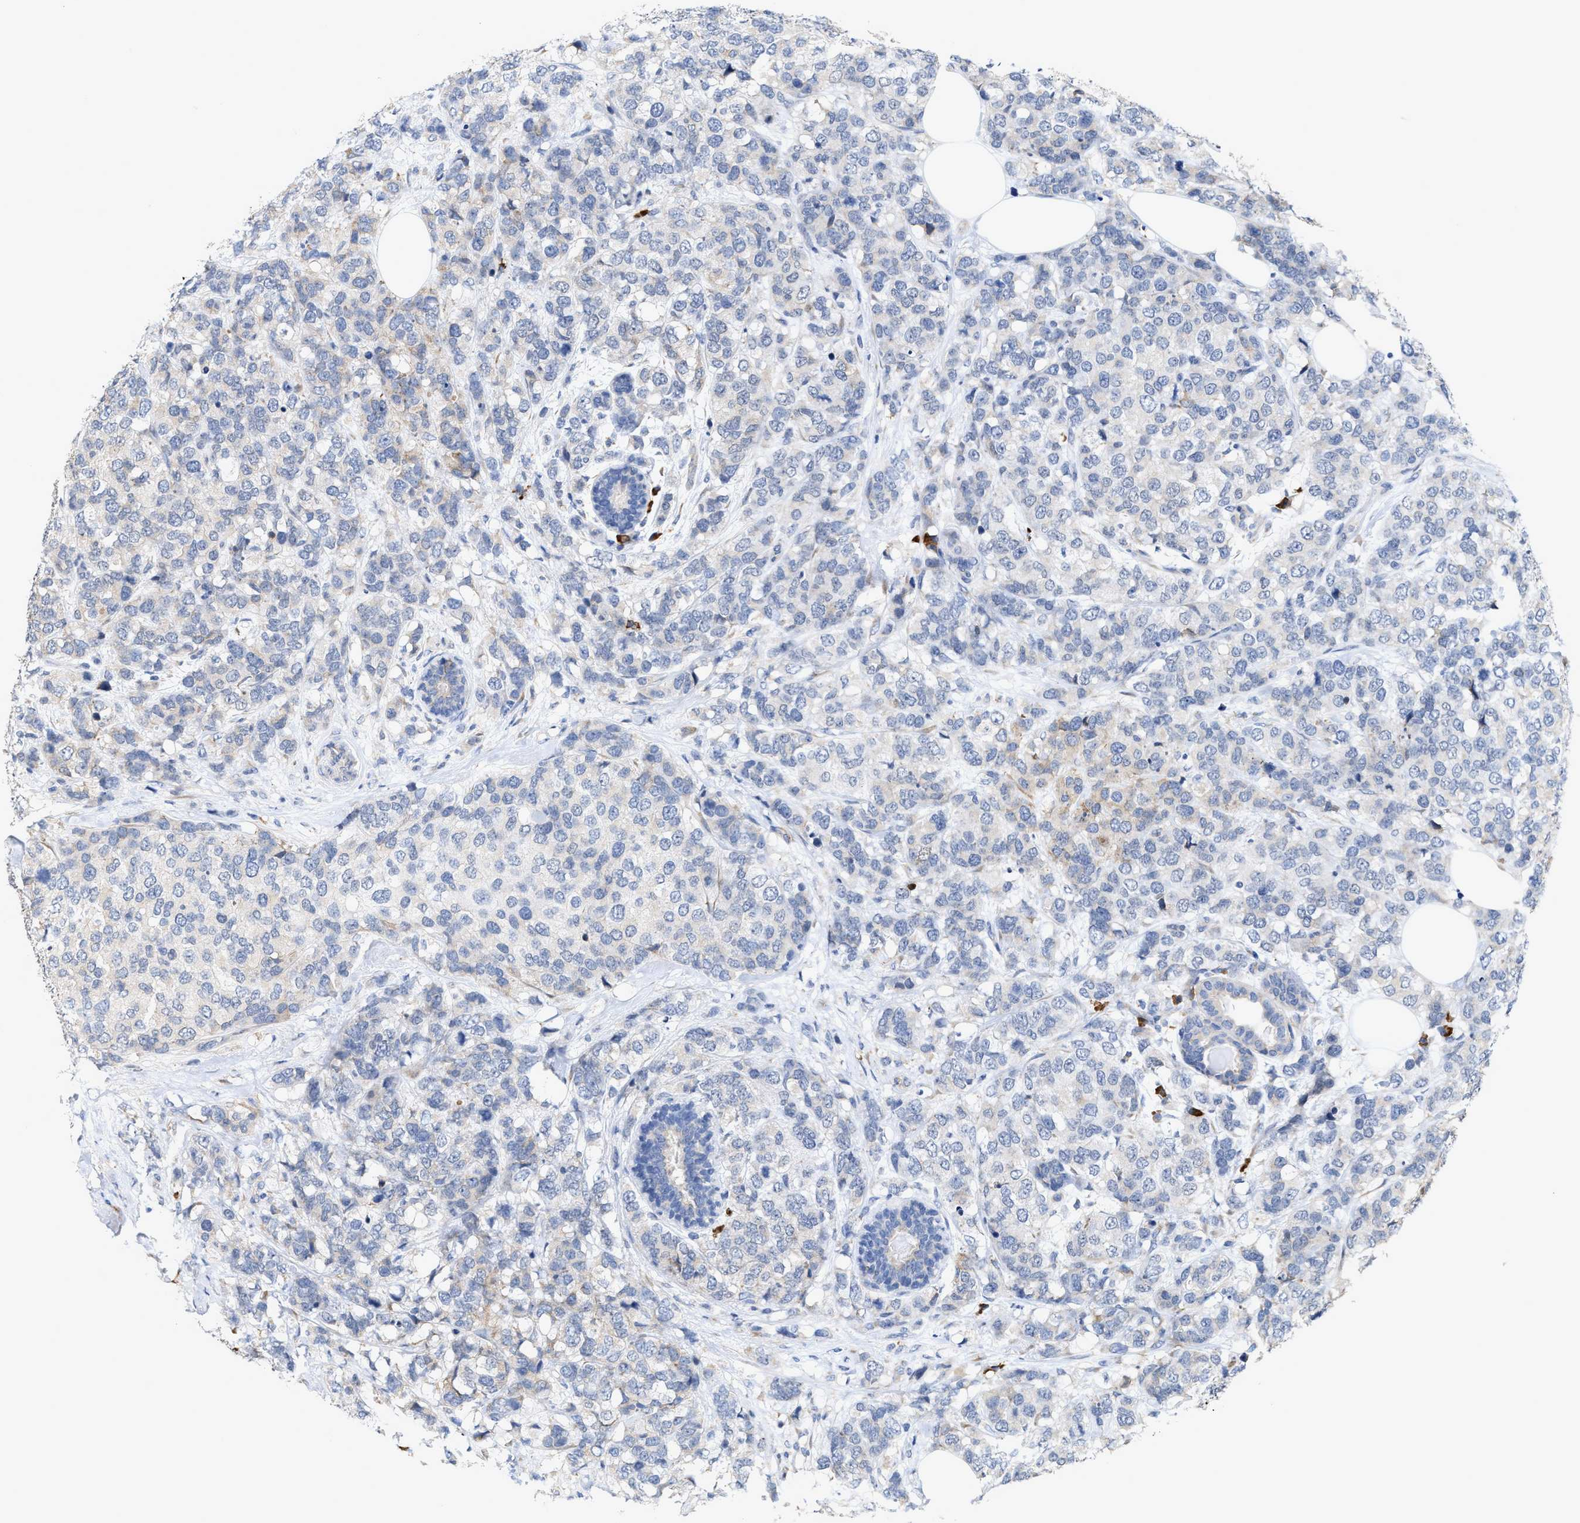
{"staining": {"intensity": "weak", "quantity": "<25%", "location": "cytoplasmic/membranous"}, "tissue": "breast cancer", "cell_type": "Tumor cells", "image_type": "cancer", "snomed": [{"axis": "morphology", "description": "Lobular carcinoma"}, {"axis": "topography", "description": "Breast"}], "caption": "IHC histopathology image of neoplastic tissue: human lobular carcinoma (breast) stained with DAB shows no significant protein expression in tumor cells. (Stains: DAB immunohistochemistry with hematoxylin counter stain, Microscopy: brightfield microscopy at high magnification).", "gene": "RYR2", "patient": {"sex": "female", "age": 59}}